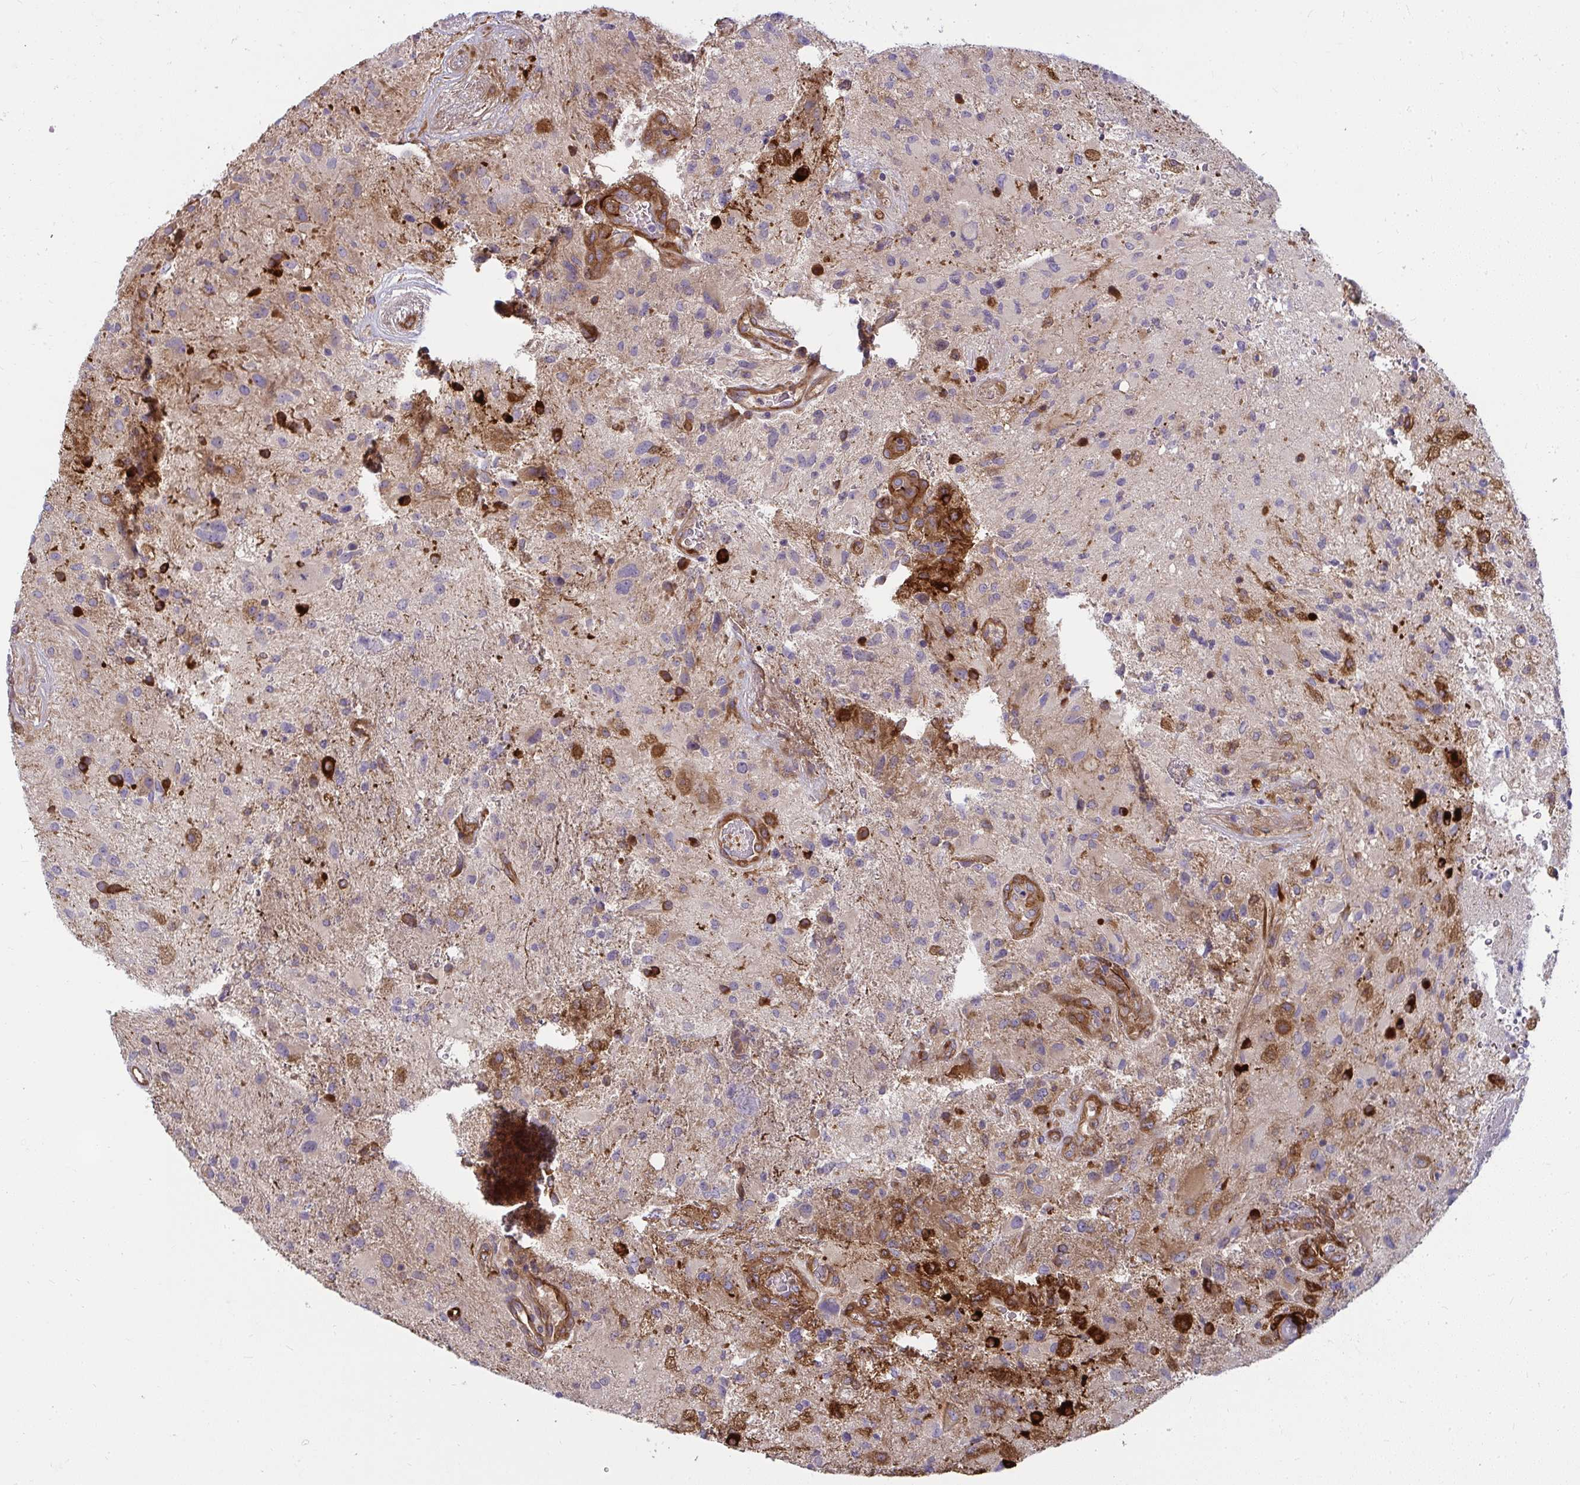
{"staining": {"intensity": "strong", "quantity": "<25%", "location": "cytoplasmic/membranous"}, "tissue": "glioma", "cell_type": "Tumor cells", "image_type": "cancer", "snomed": [{"axis": "morphology", "description": "Glioma, malignant, High grade"}, {"axis": "topography", "description": "Brain"}], "caption": "Immunohistochemistry (DAB) staining of glioma displays strong cytoplasmic/membranous protein staining in about <25% of tumor cells. (Stains: DAB in brown, nuclei in blue, Microscopy: brightfield microscopy at high magnification).", "gene": "IFIT3", "patient": {"sex": "male", "age": 53}}